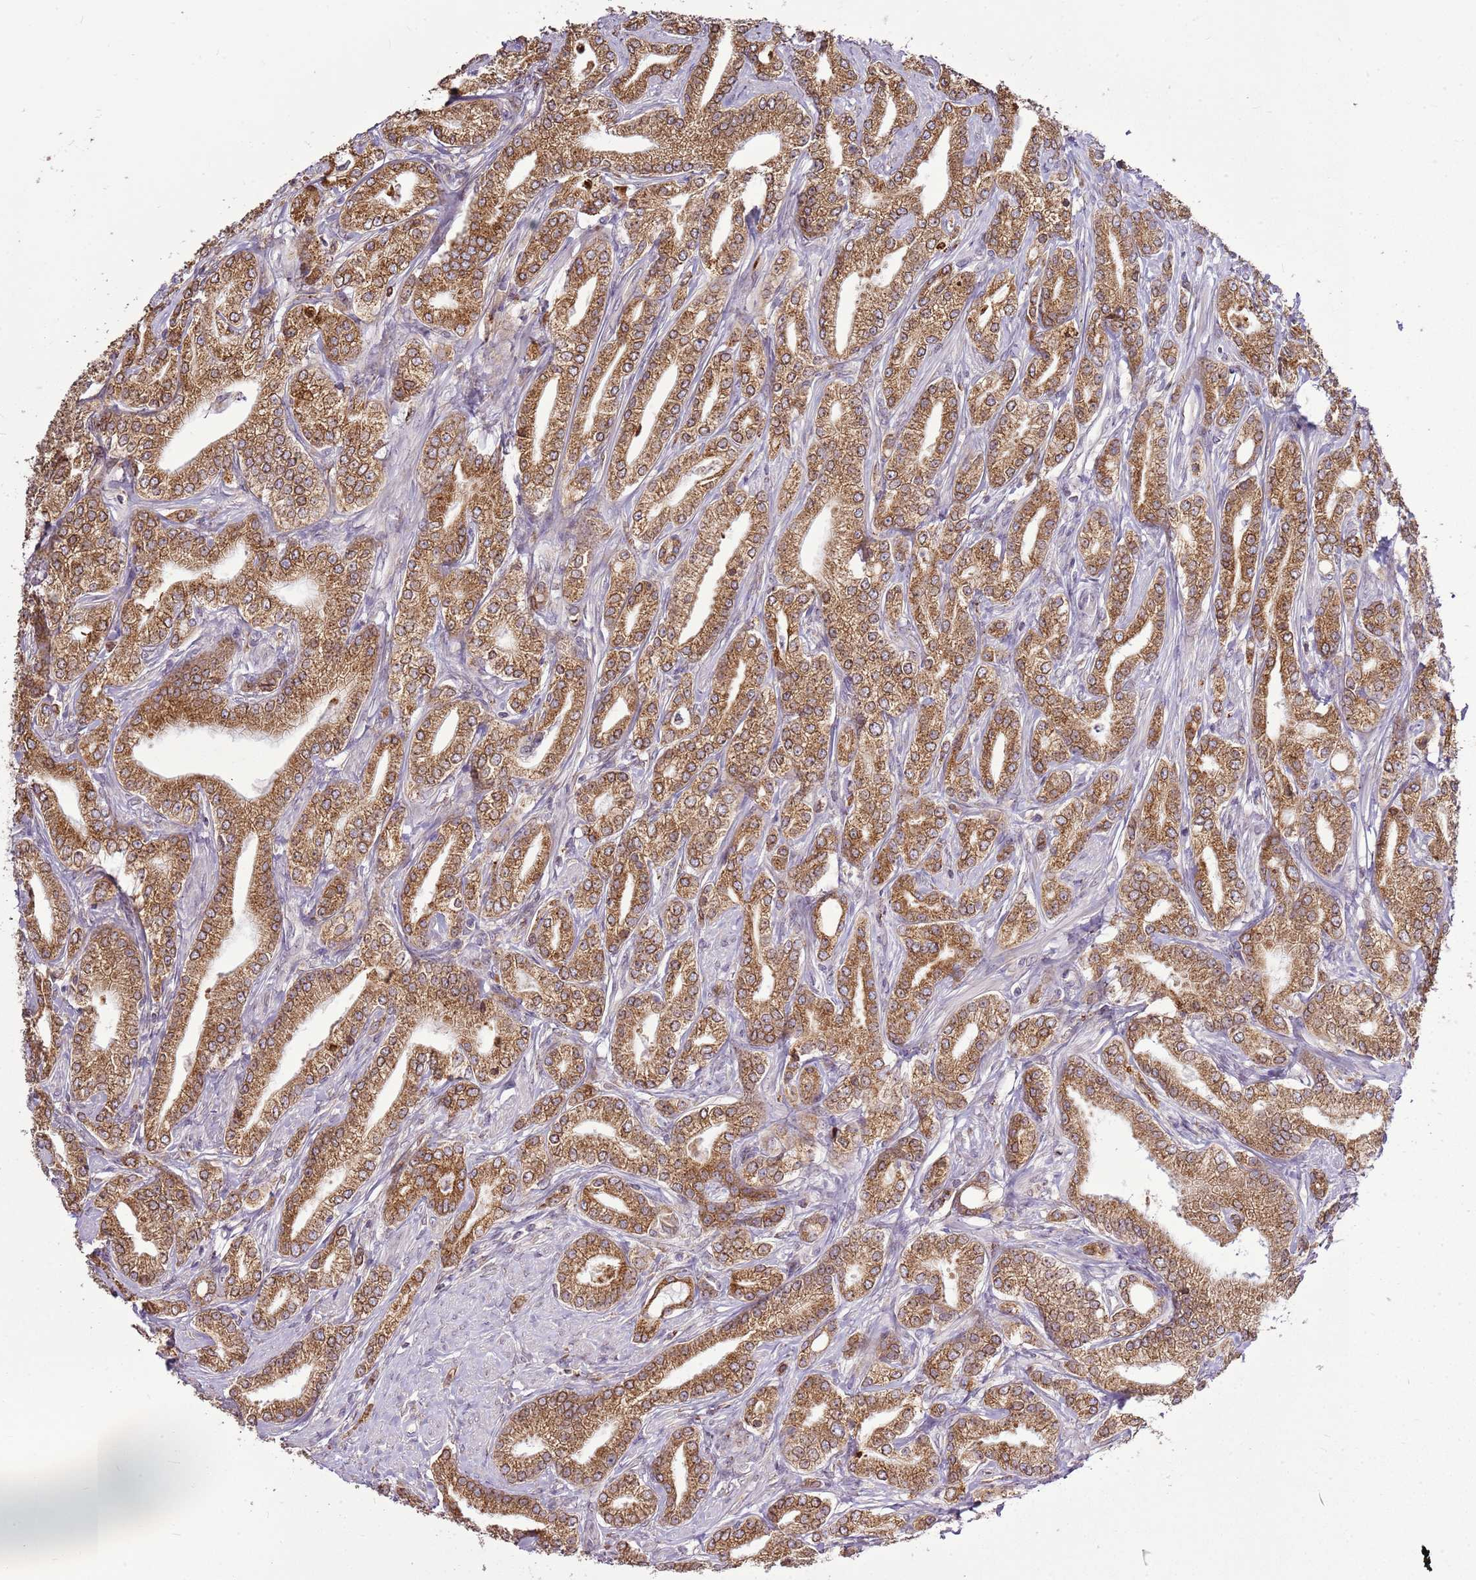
{"staining": {"intensity": "moderate", "quantity": ">75%", "location": "cytoplasmic/membranous"}, "tissue": "prostate cancer", "cell_type": "Tumor cells", "image_type": "cancer", "snomed": [{"axis": "morphology", "description": "Adenocarcinoma, High grade"}, {"axis": "topography", "description": "Prostate"}], "caption": "Prostate cancer (high-grade adenocarcinoma) stained with a protein marker reveals moderate staining in tumor cells.", "gene": "TMED10", "patient": {"sex": "male", "age": 66}}